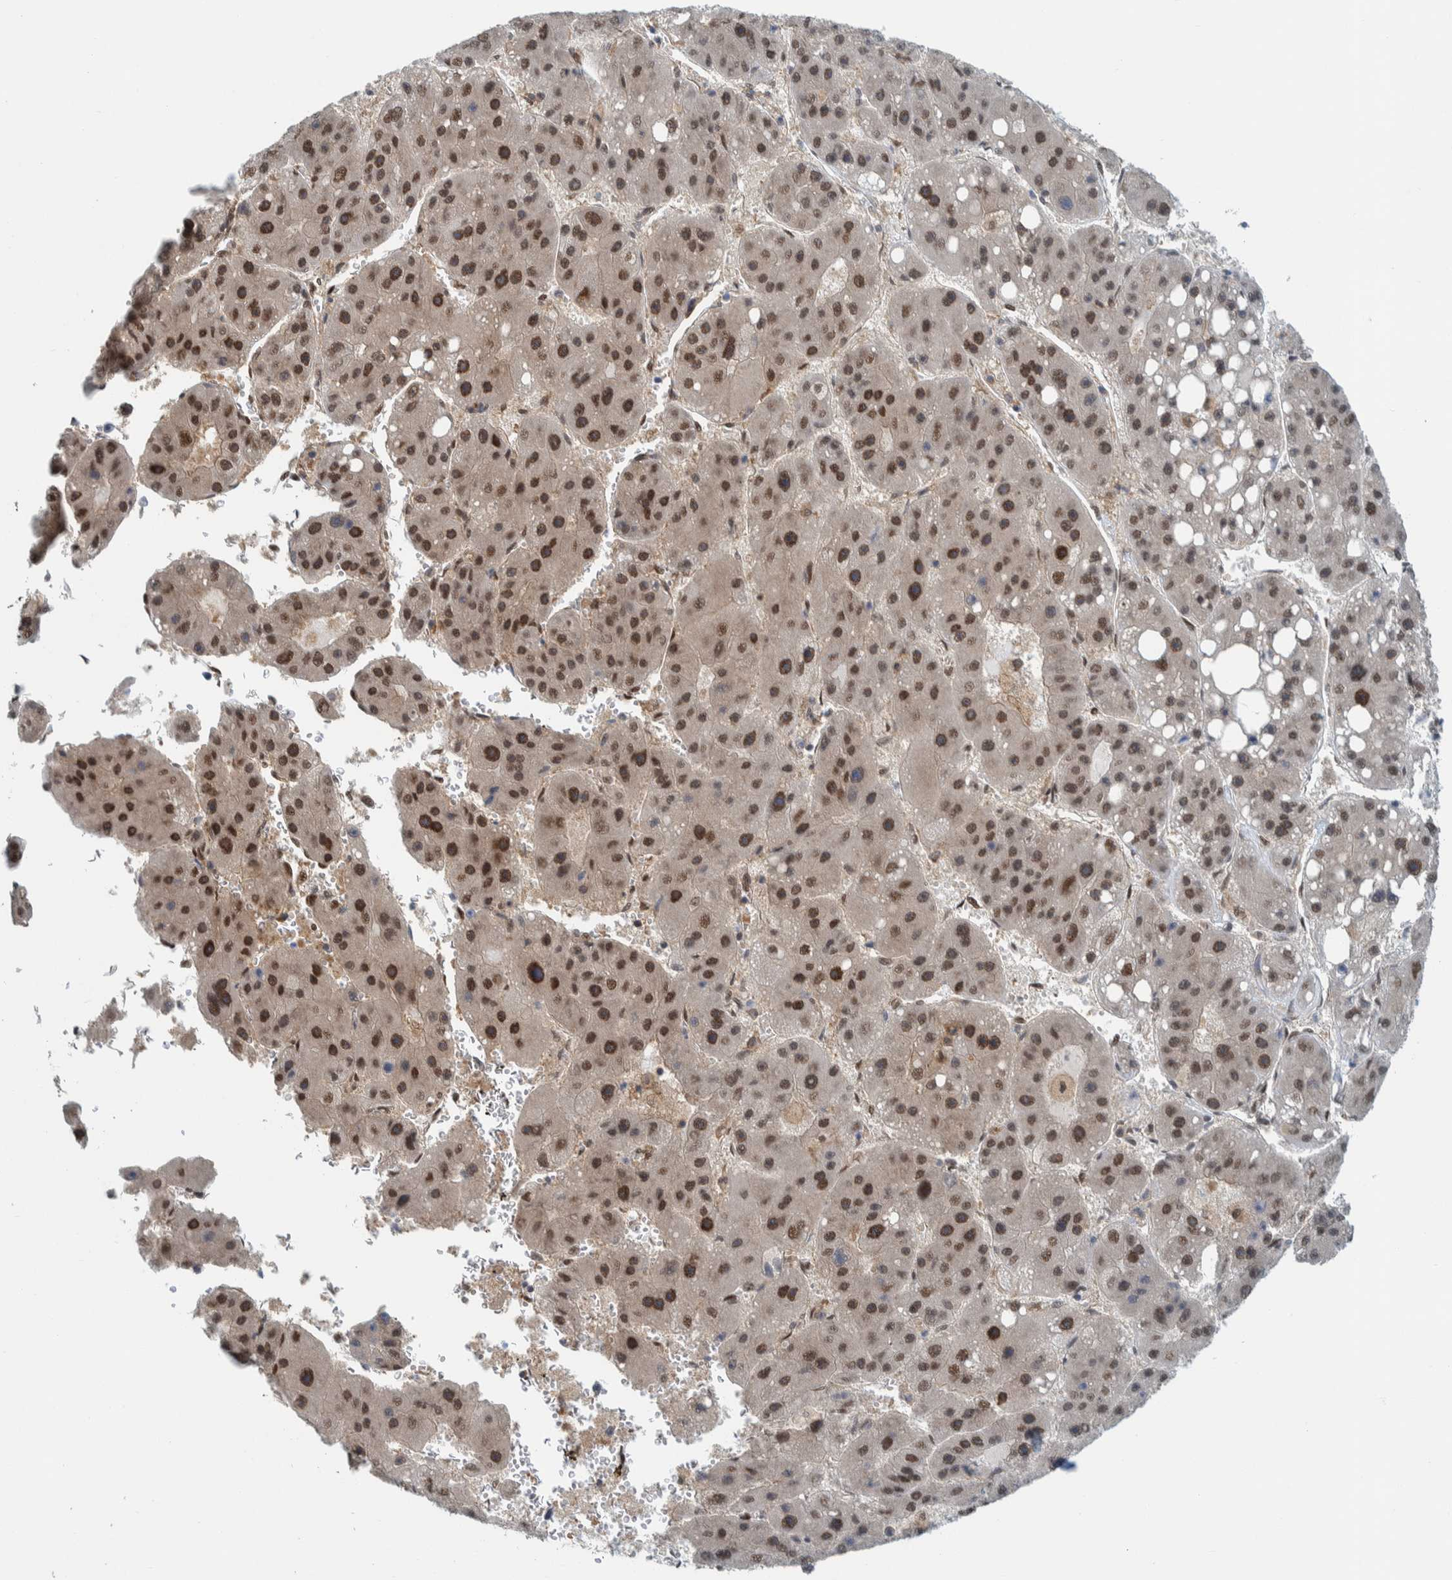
{"staining": {"intensity": "strong", "quantity": "25%-75%", "location": "cytoplasmic/membranous"}, "tissue": "liver cancer", "cell_type": "Tumor cells", "image_type": "cancer", "snomed": [{"axis": "morphology", "description": "Carcinoma, Hepatocellular, NOS"}, {"axis": "topography", "description": "Liver"}], "caption": "Strong cytoplasmic/membranous protein expression is seen in about 25%-75% of tumor cells in liver hepatocellular carcinoma.", "gene": "COPS3", "patient": {"sex": "female", "age": 61}}